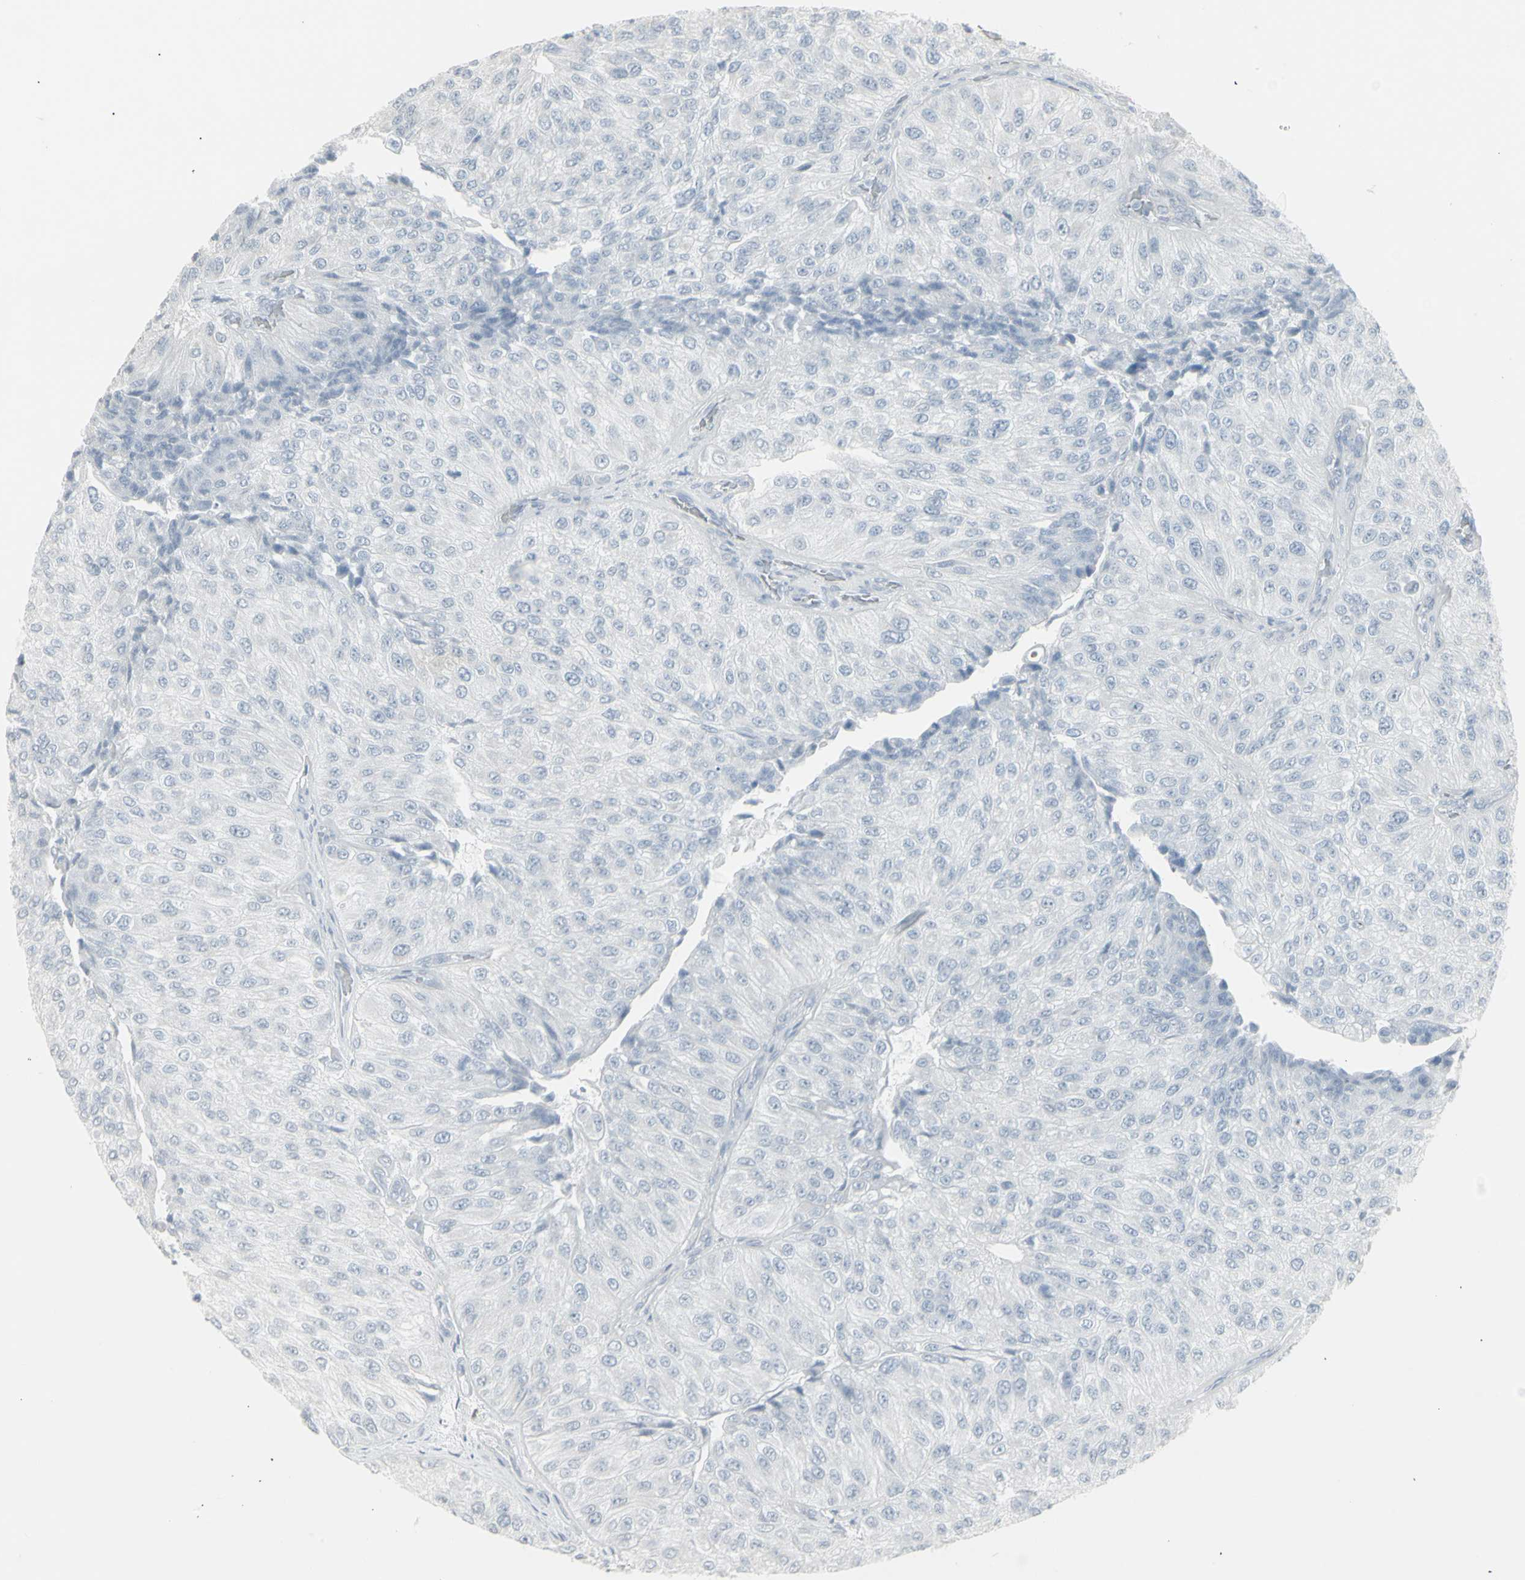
{"staining": {"intensity": "negative", "quantity": "none", "location": "none"}, "tissue": "urothelial cancer", "cell_type": "Tumor cells", "image_type": "cancer", "snomed": [{"axis": "morphology", "description": "Urothelial carcinoma, High grade"}, {"axis": "topography", "description": "Kidney"}, {"axis": "topography", "description": "Urinary bladder"}], "caption": "A high-resolution histopathology image shows immunohistochemistry staining of urothelial cancer, which reveals no significant positivity in tumor cells.", "gene": "YBX2", "patient": {"sex": "male", "age": 77}}